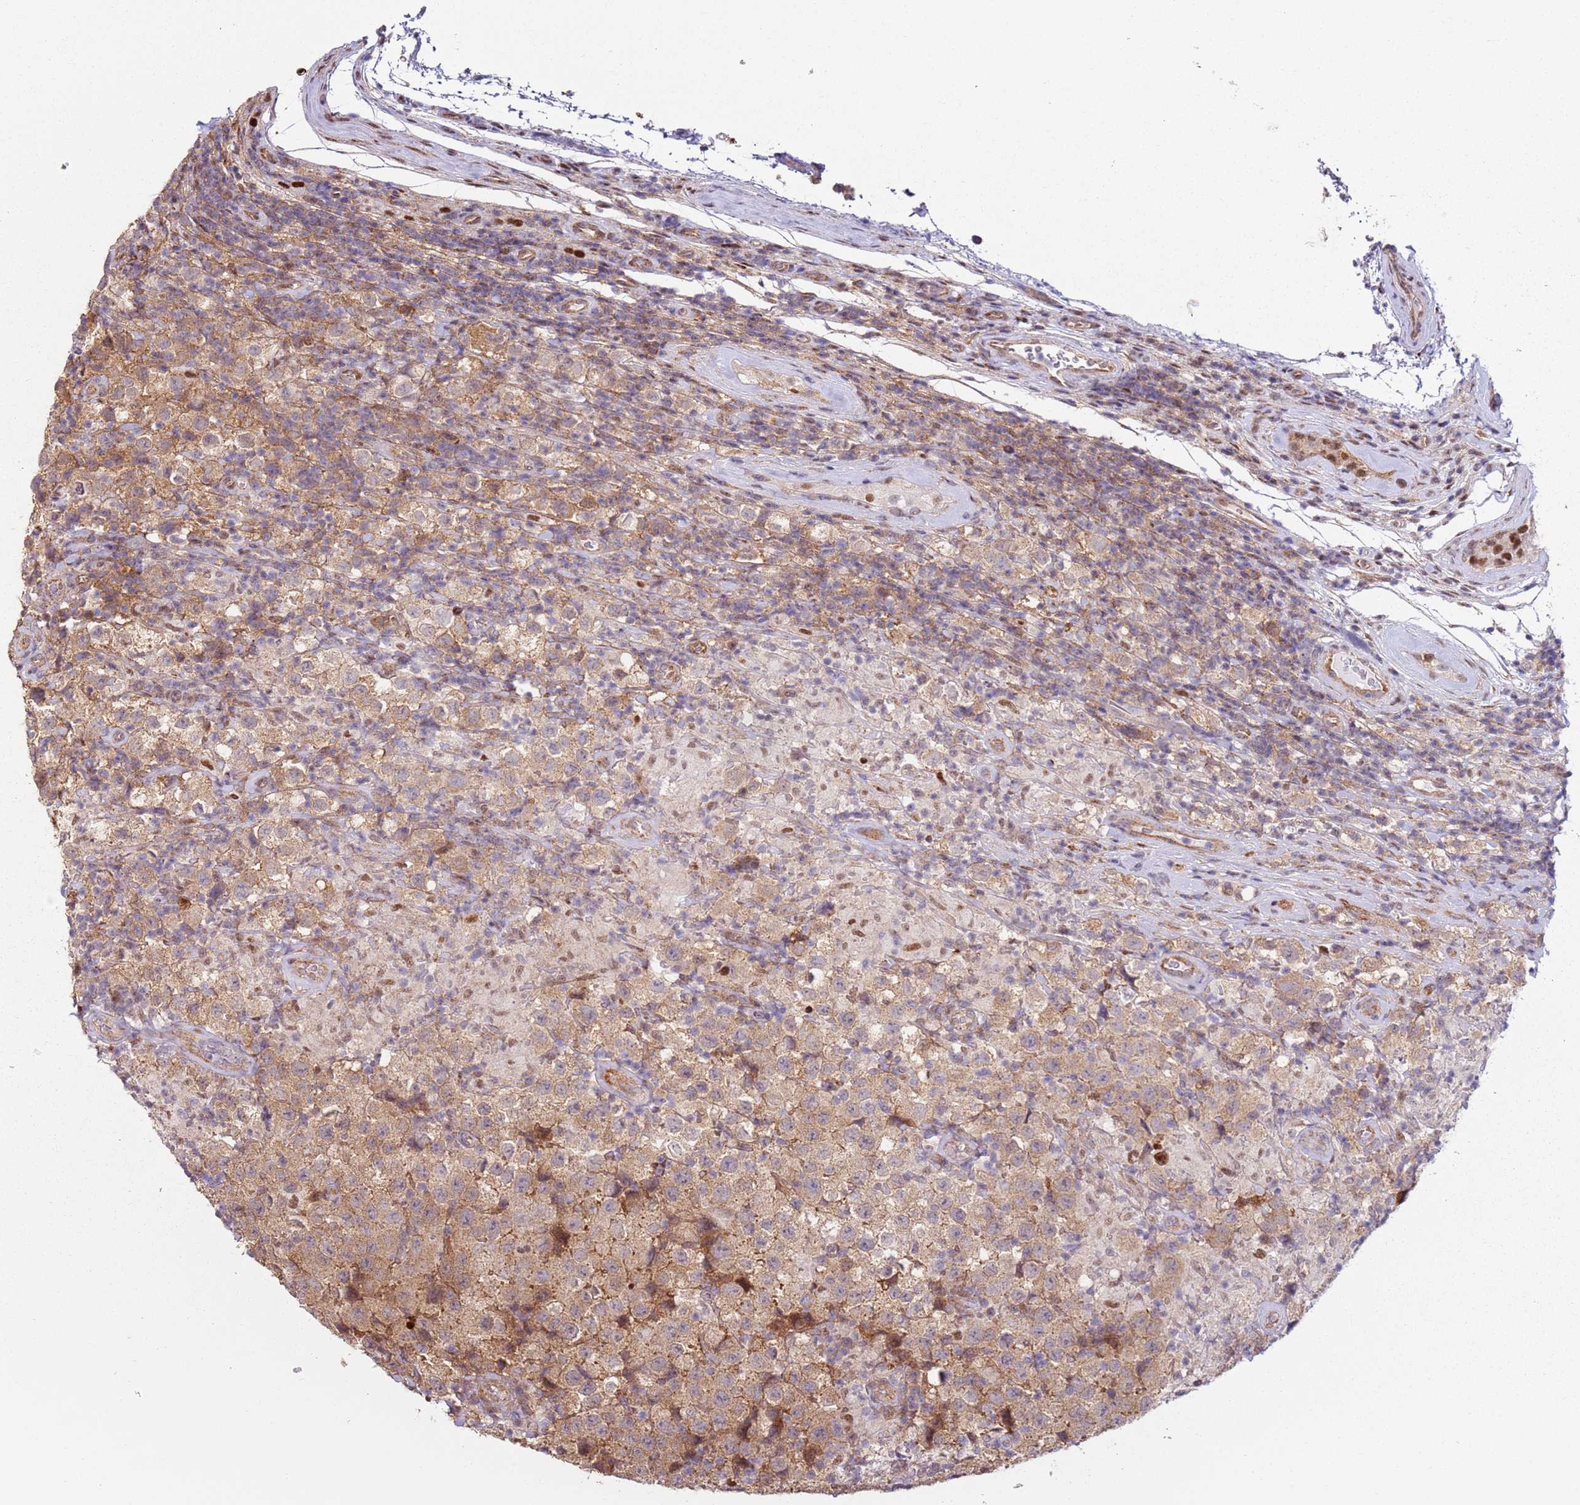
{"staining": {"intensity": "moderate", "quantity": ">75%", "location": "cytoplasmic/membranous"}, "tissue": "testis cancer", "cell_type": "Tumor cells", "image_type": "cancer", "snomed": [{"axis": "morphology", "description": "Seminoma, NOS"}, {"axis": "morphology", "description": "Carcinoma, Embryonal, NOS"}, {"axis": "topography", "description": "Testis"}], "caption": "Moderate cytoplasmic/membranous staining is seen in about >75% of tumor cells in embryonal carcinoma (testis).", "gene": "PSMD4", "patient": {"sex": "male", "age": 41}}